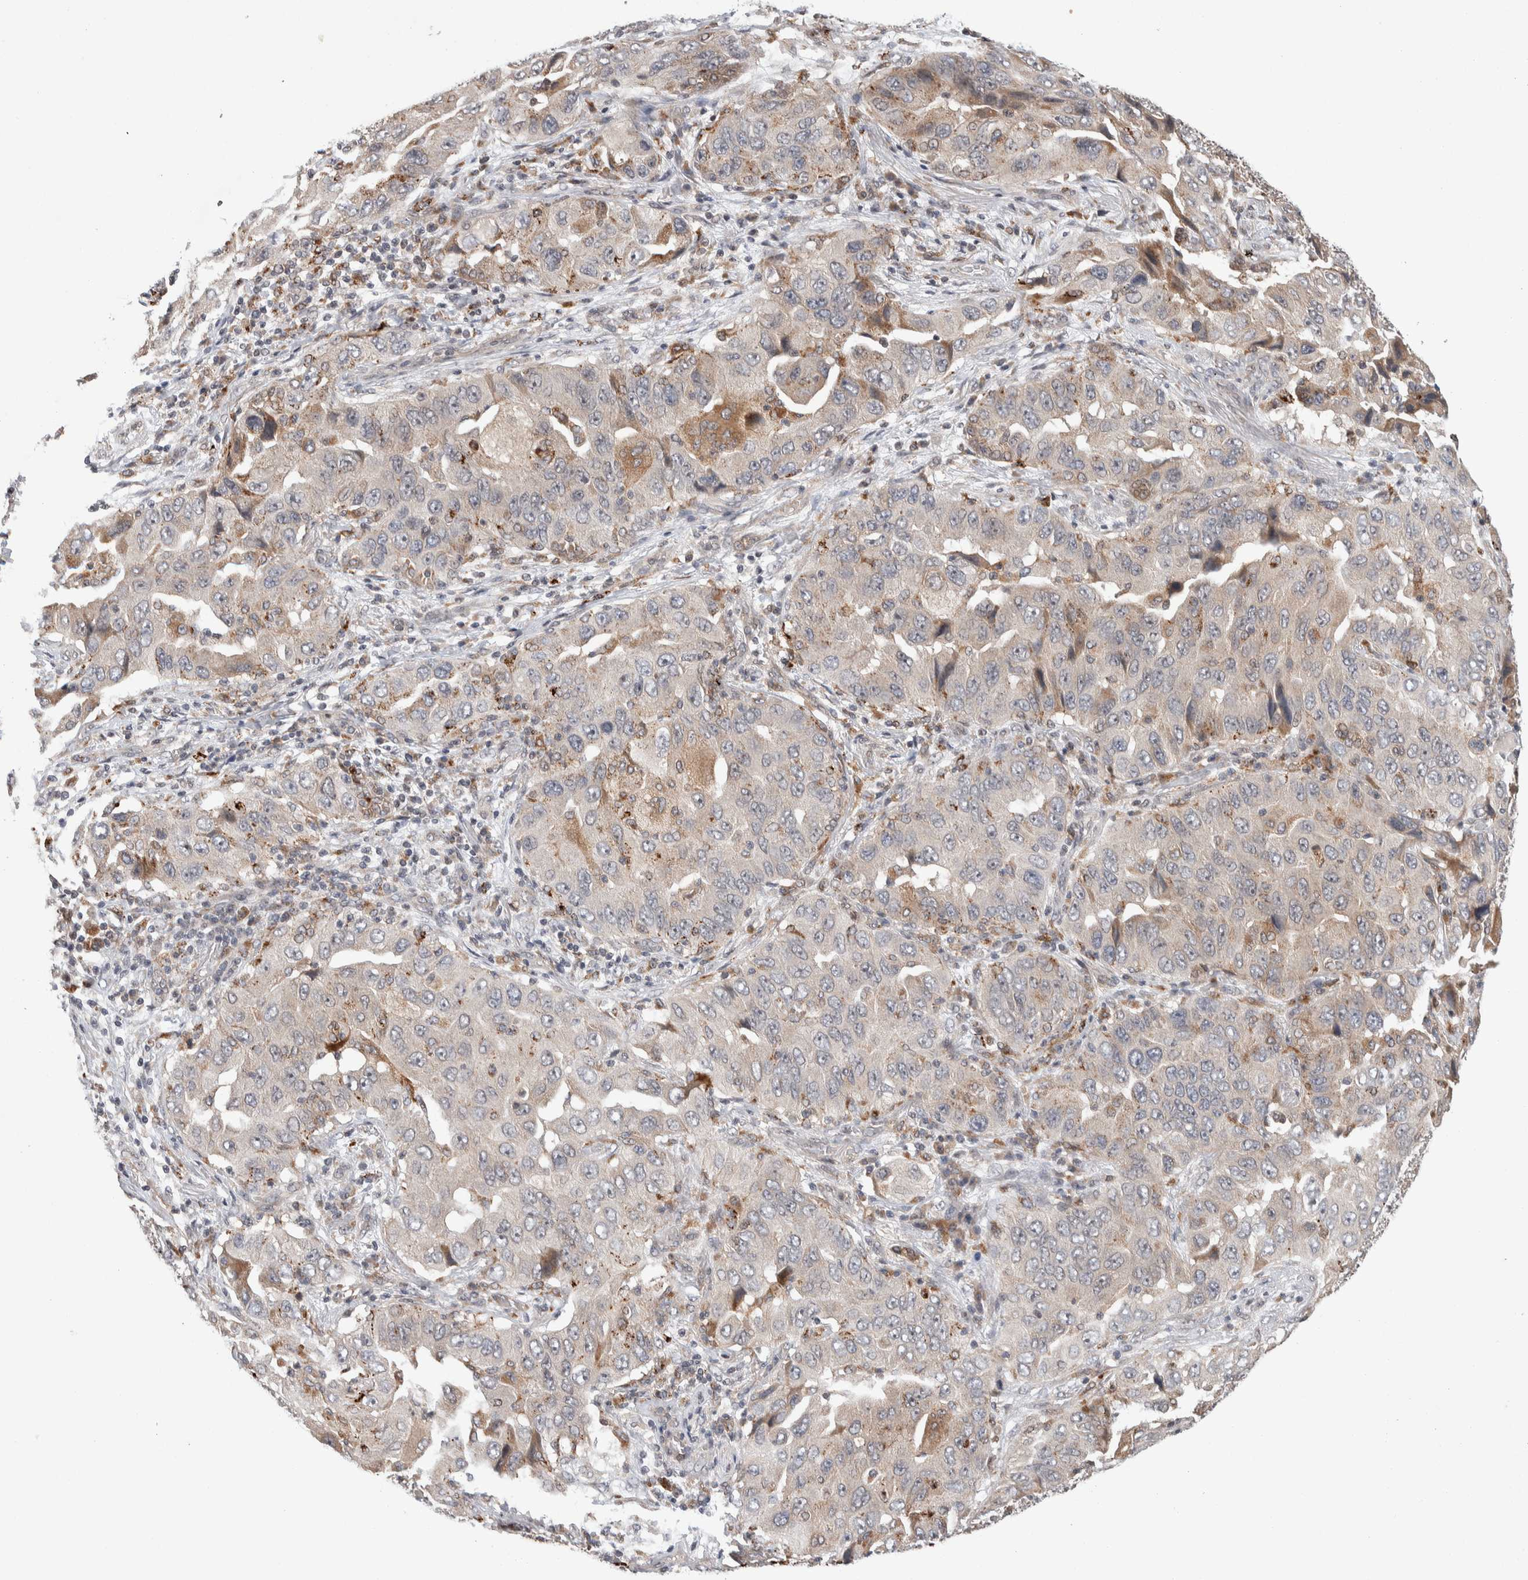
{"staining": {"intensity": "moderate", "quantity": "<25%", "location": "cytoplasmic/membranous"}, "tissue": "lung cancer", "cell_type": "Tumor cells", "image_type": "cancer", "snomed": [{"axis": "morphology", "description": "Adenocarcinoma, NOS"}, {"axis": "topography", "description": "Lung"}], "caption": "Protein expression analysis of adenocarcinoma (lung) demonstrates moderate cytoplasmic/membranous expression in about <25% of tumor cells. Ihc stains the protein in brown and the nuclei are stained blue.", "gene": "KCNK1", "patient": {"sex": "female", "age": 65}}